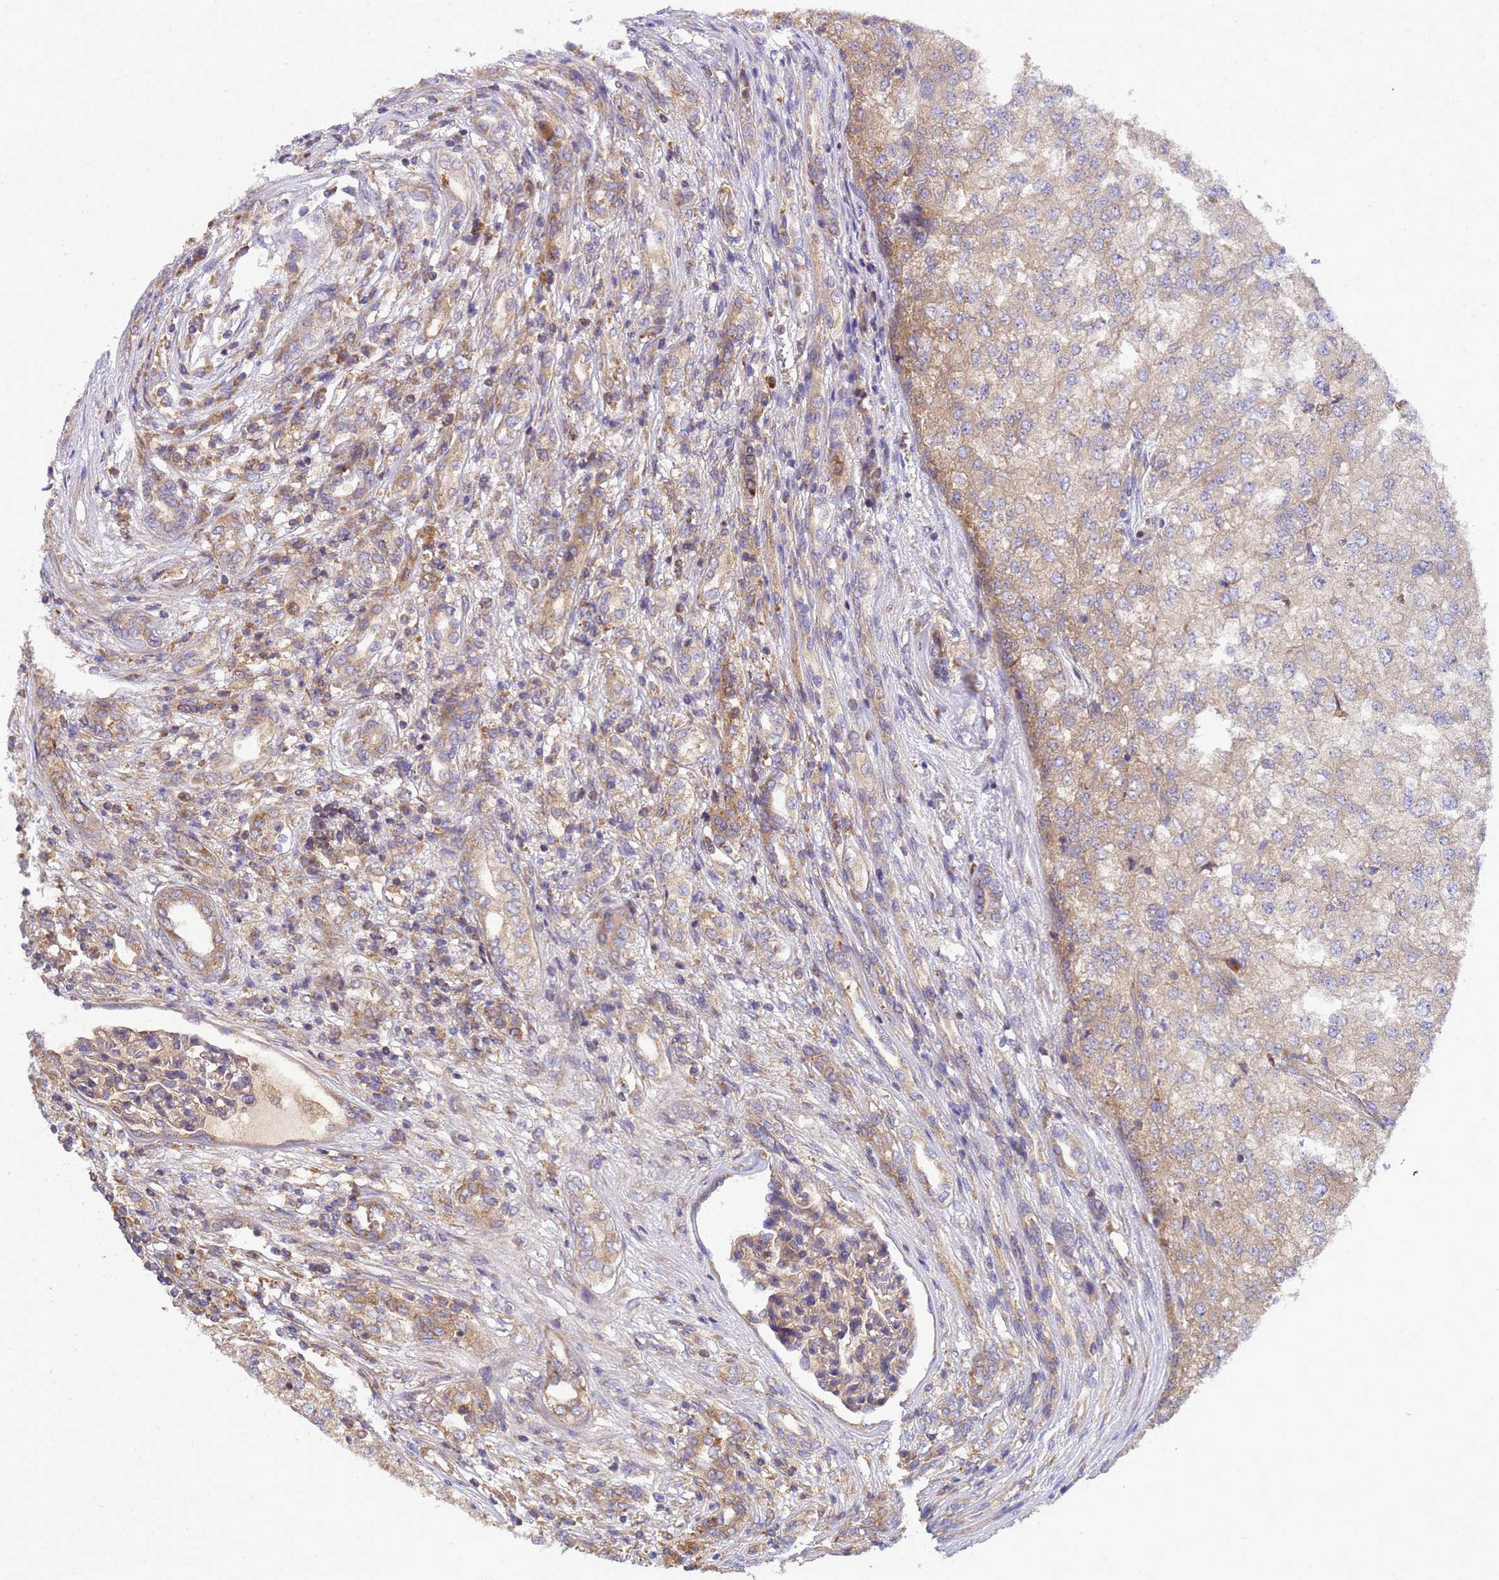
{"staining": {"intensity": "weak", "quantity": ">75%", "location": "cytoplasmic/membranous"}, "tissue": "renal cancer", "cell_type": "Tumor cells", "image_type": "cancer", "snomed": [{"axis": "morphology", "description": "Adenocarcinoma, NOS"}, {"axis": "topography", "description": "Kidney"}], "caption": "This micrograph shows immunohistochemistry staining of human renal adenocarcinoma, with low weak cytoplasmic/membranous positivity in approximately >75% of tumor cells.", "gene": "BECN1", "patient": {"sex": "female", "age": 54}}